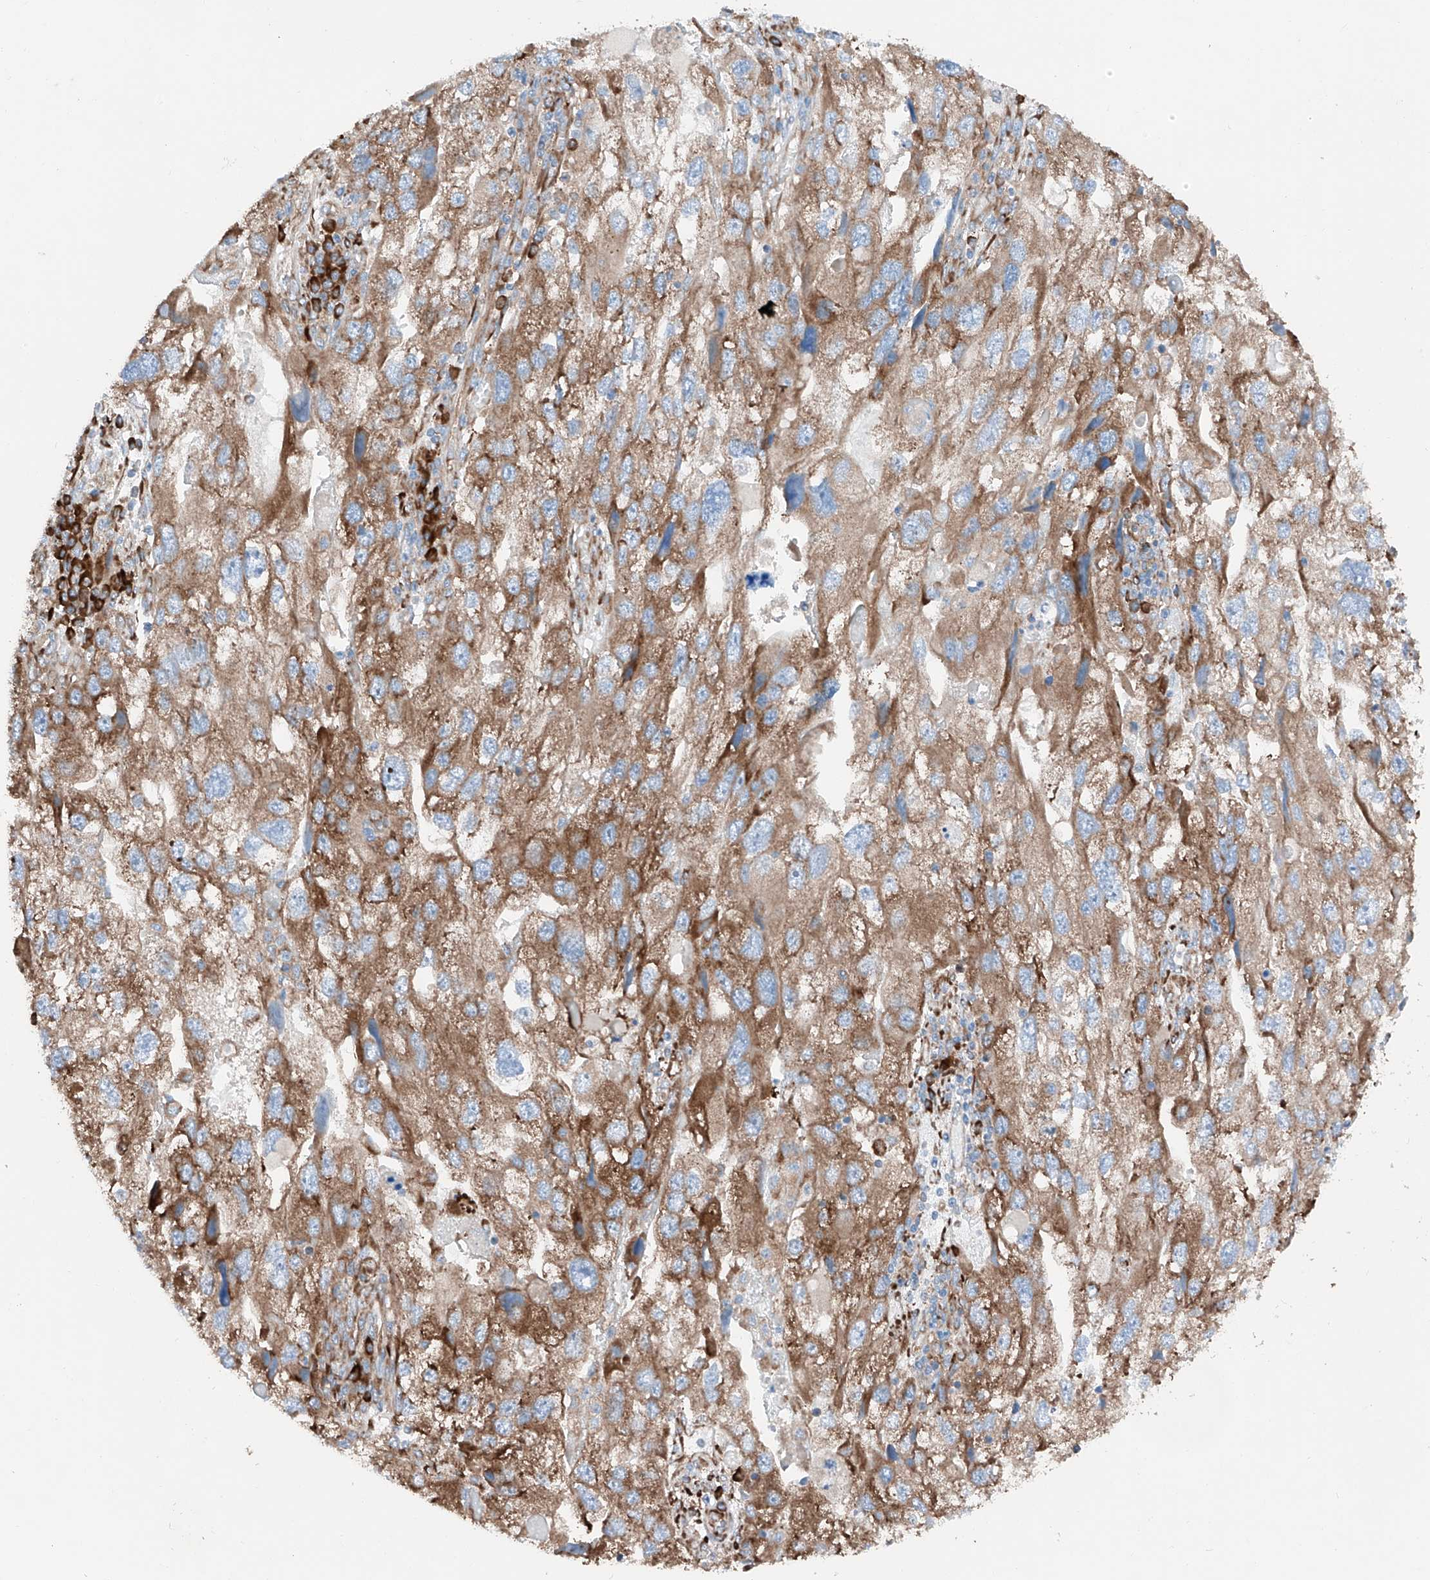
{"staining": {"intensity": "moderate", "quantity": ">75%", "location": "cytoplasmic/membranous"}, "tissue": "endometrial cancer", "cell_type": "Tumor cells", "image_type": "cancer", "snomed": [{"axis": "morphology", "description": "Adenocarcinoma, NOS"}, {"axis": "topography", "description": "Endometrium"}], "caption": "A brown stain shows moderate cytoplasmic/membranous expression of a protein in human endometrial cancer tumor cells.", "gene": "CRELD1", "patient": {"sex": "female", "age": 49}}